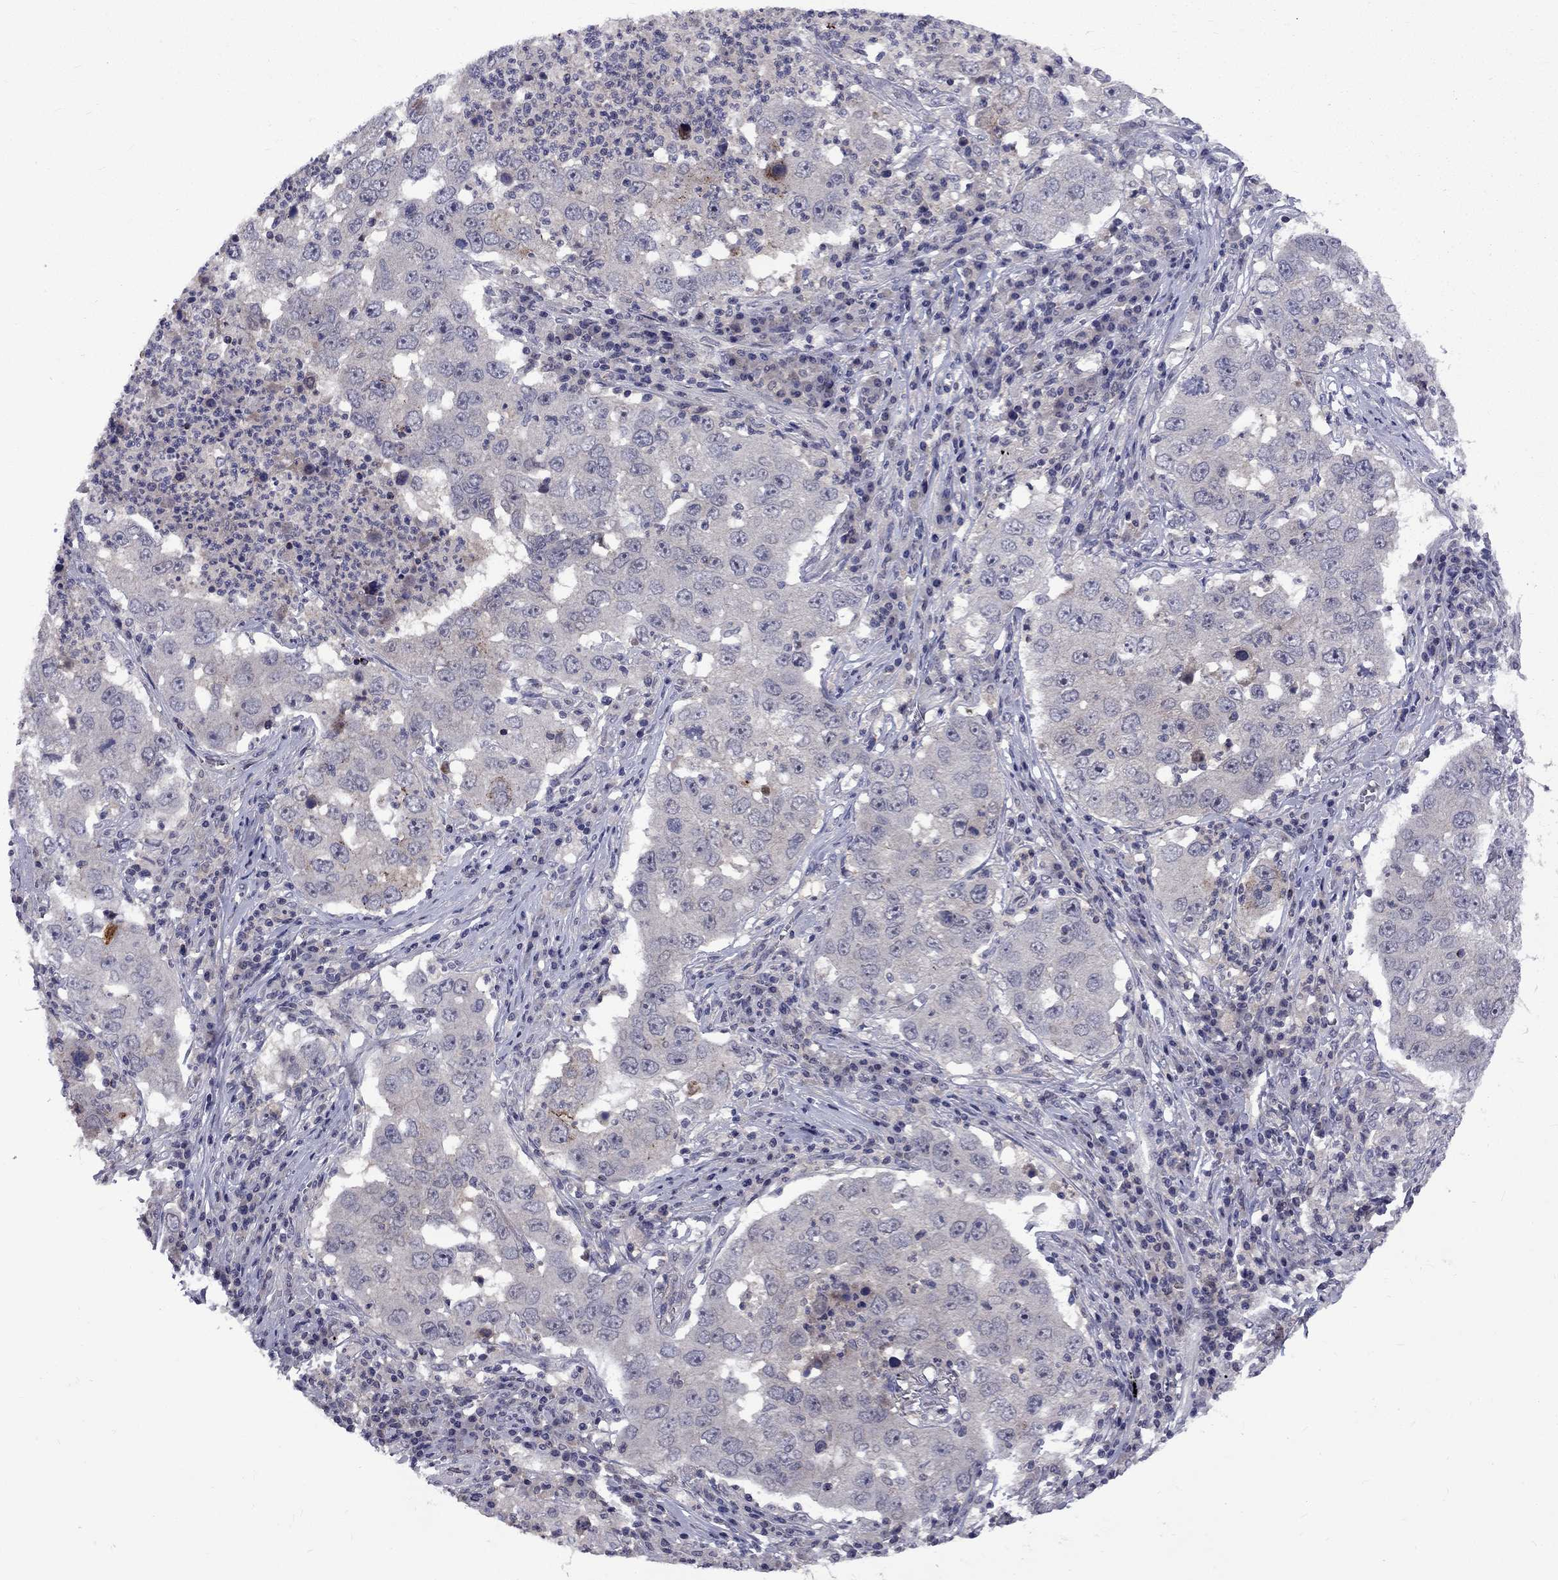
{"staining": {"intensity": "negative", "quantity": "none", "location": "none"}, "tissue": "lung cancer", "cell_type": "Tumor cells", "image_type": "cancer", "snomed": [{"axis": "morphology", "description": "Adenocarcinoma, NOS"}, {"axis": "topography", "description": "Lung"}], "caption": "Immunohistochemistry (IHC) photomicrograph of neoplastic tissue: lung cancer stained with DAB displays no significant protein staining in tumor cells.", "gene": "SNTA1", "patient": {"sex": "male", "age": 73}}